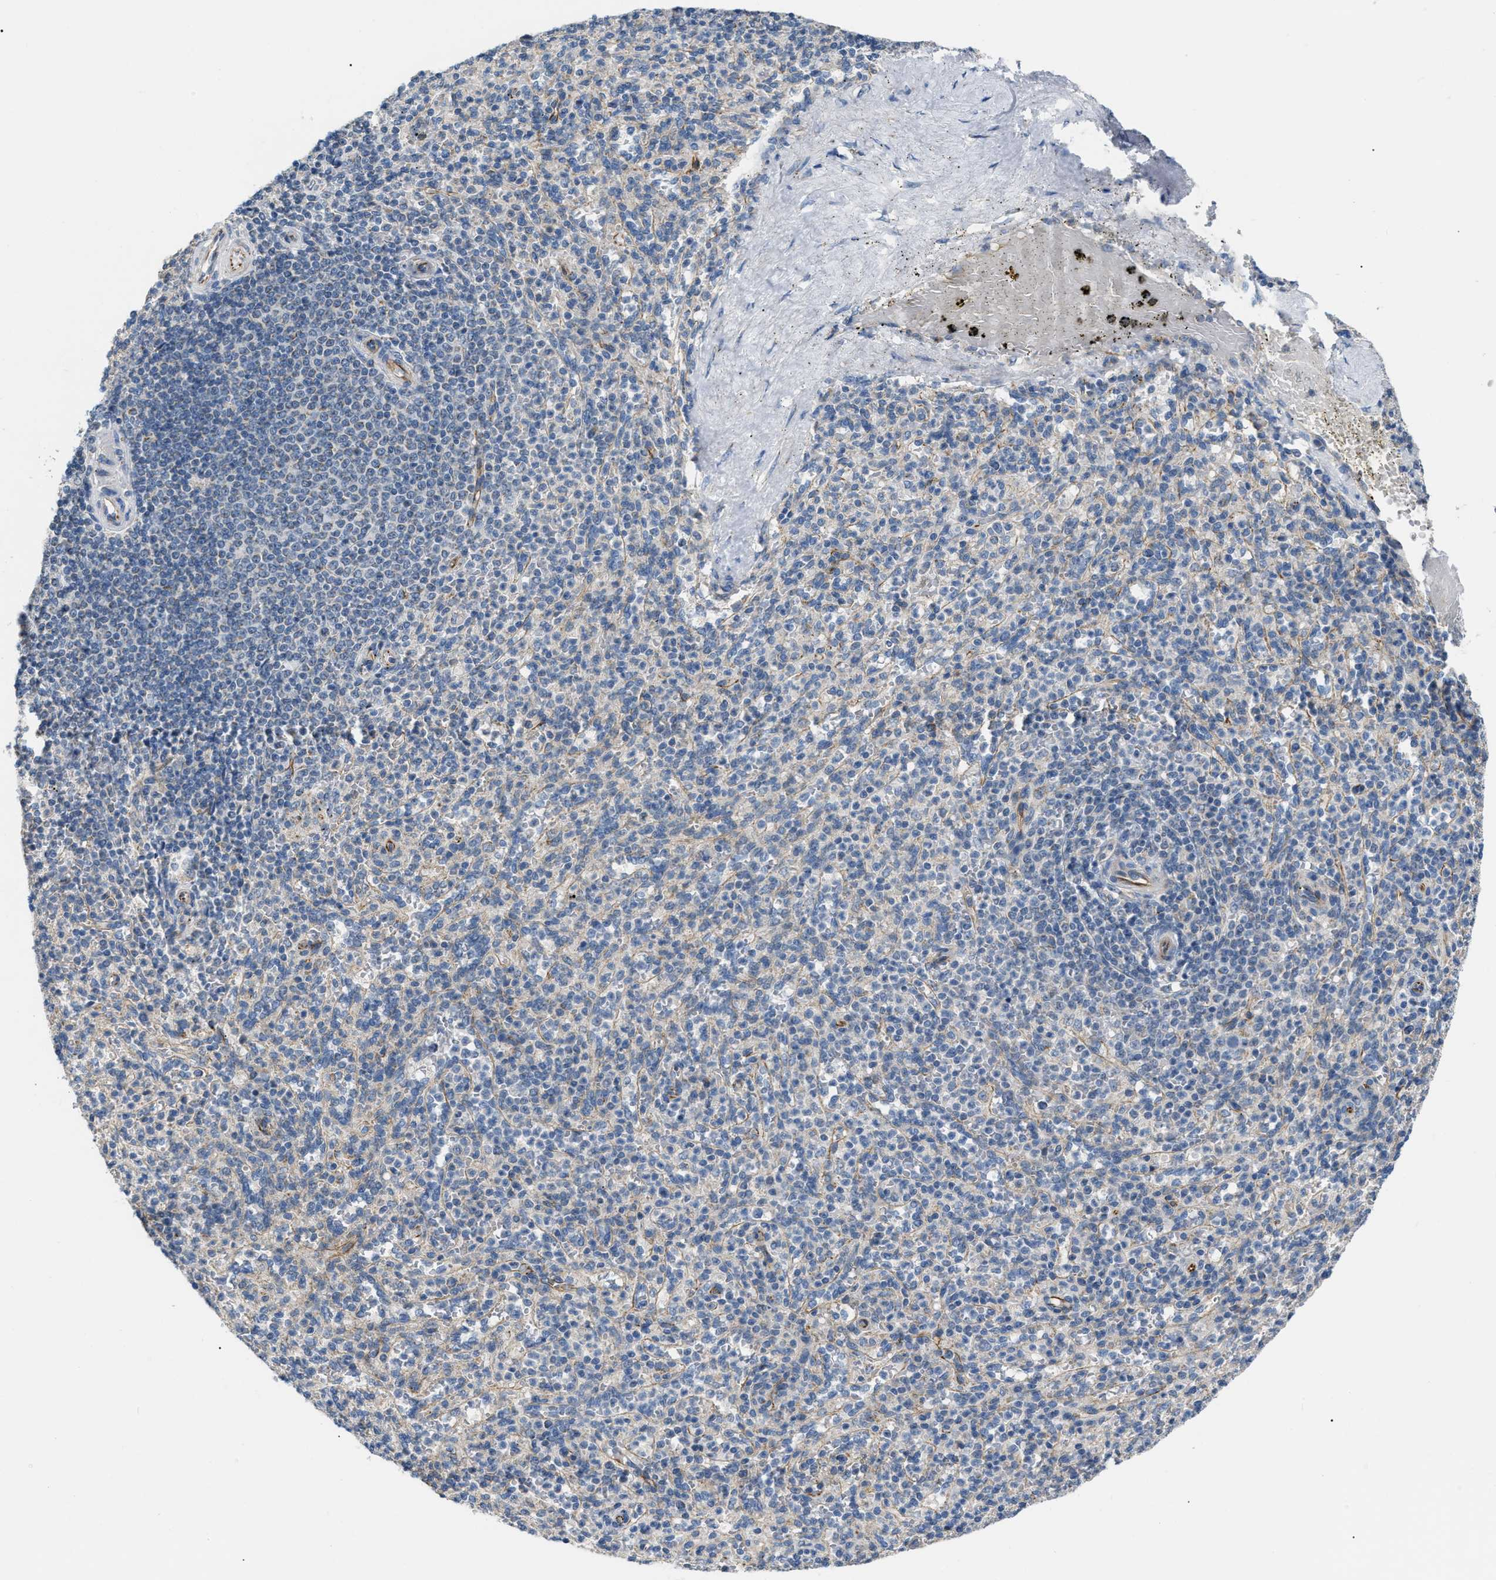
{"staining": {"intensity": "weak", "quantity": "<25%", "location": "cytoplasmic/membranous"}, "tissue": "spleen", "cell_type": "Cells in red pulp", "image_type": "normal", "snomed": [{"axis": "morphology", "description": "Normal tissue, NOS"}, {"axis": "topography", "description": "Spleen"}], "caption": "This is a photomicrograph of immunohistochemistry (IHC) staining of normal spleen, which shows no expression in cells in red pulp. The staining was performed using DAB (3,3'-diaminobenzidine) to visualize the protein expression in brown, while the nuclei were stained in blue with hematoxylin (Magnification: 20x).", "gene": "DHX58", "patient": {"sex": "male", "age": 36}}